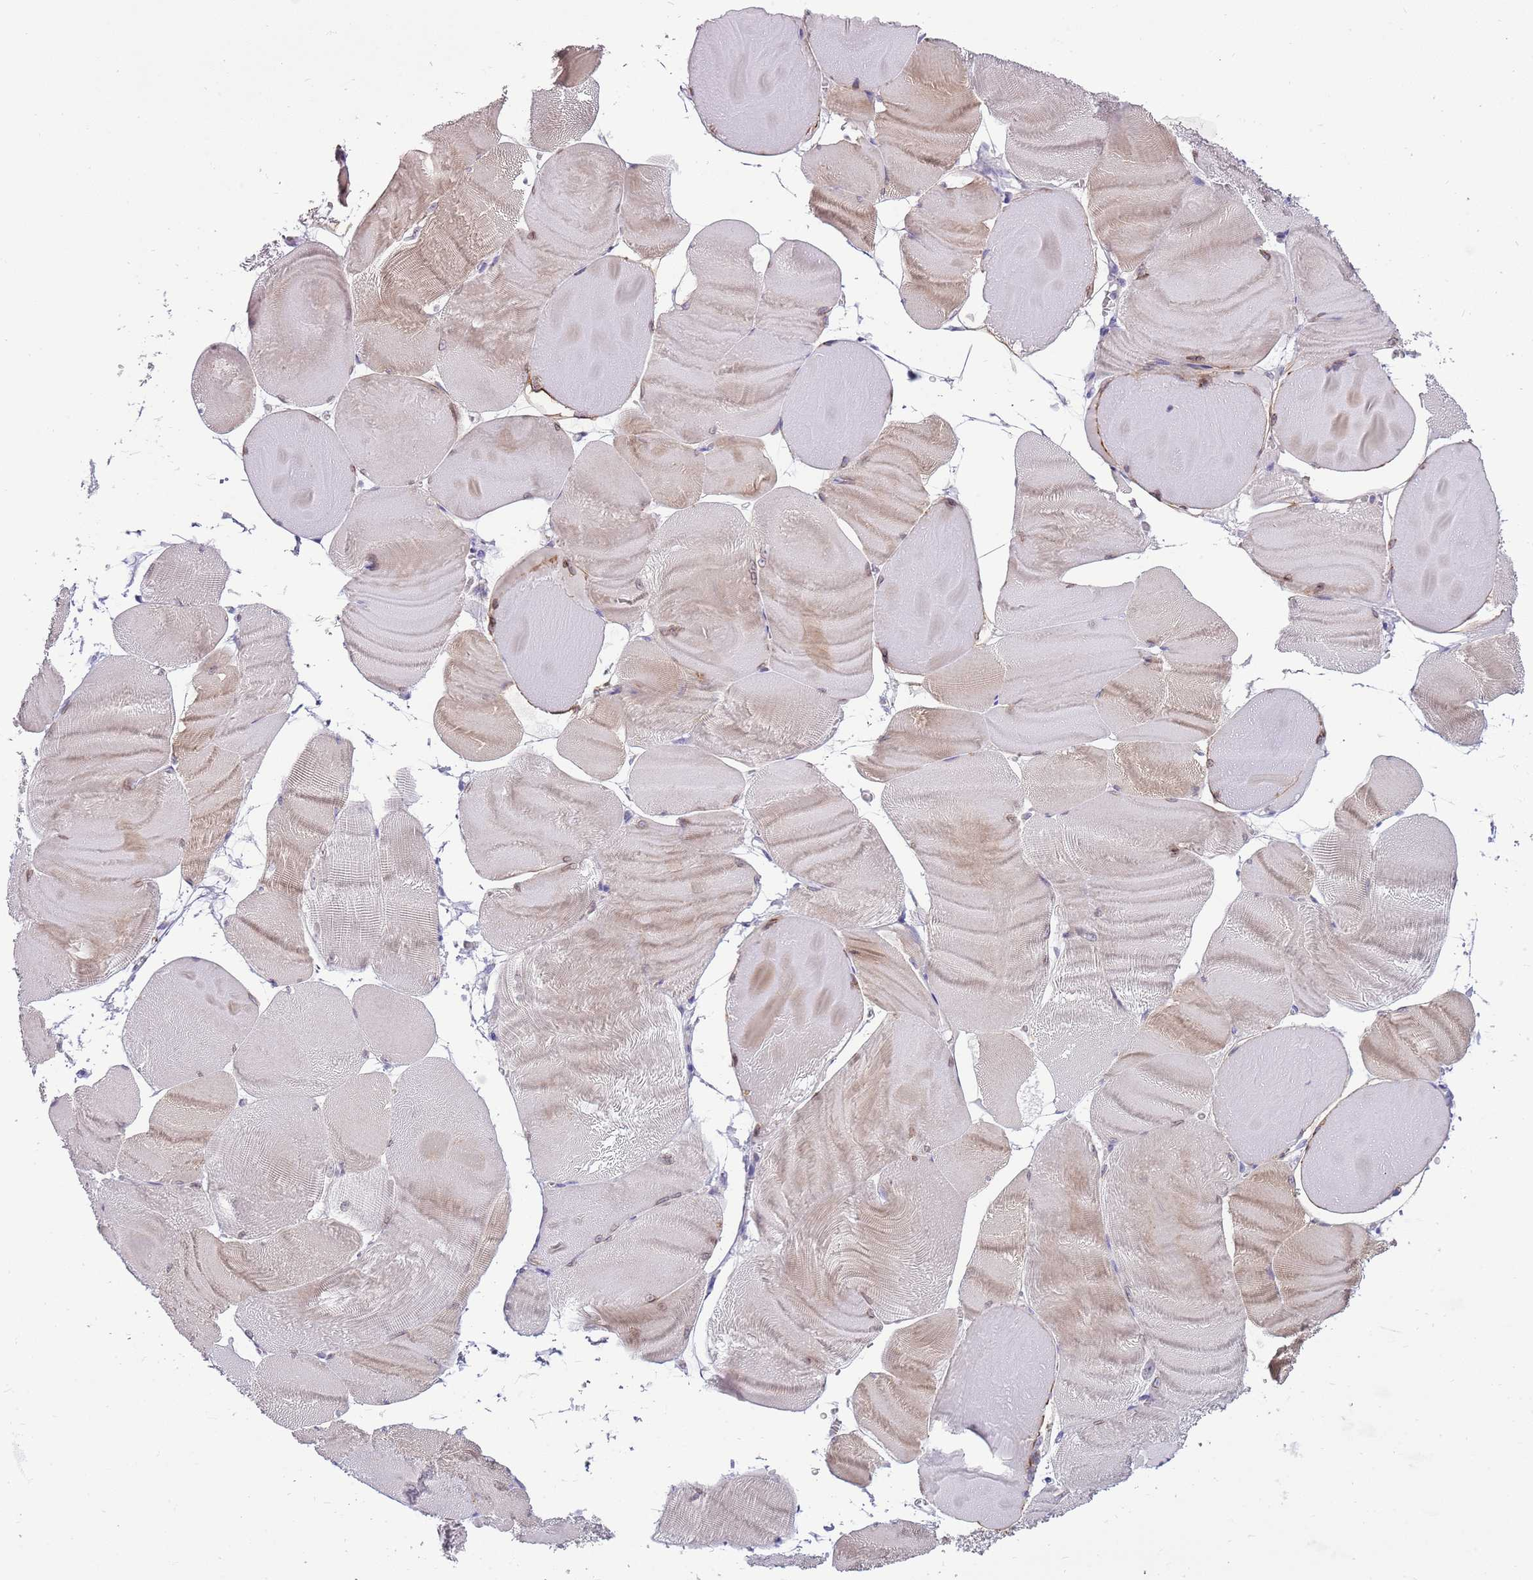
{"staining": {"intensity": "moderate", "quantity": "<25%", "location": "cytoplasmic/membranous"}, "tissue": "skeletal muscle", "cell_type": "Myocytes", "image_type": "normal", "snomed": [{"axis": "morphology", "description": "Normal tissue, NOS"}, {"axis": "morphology", "description": "Basal cell carcinoma"}, {"axis": "topography", "description": "Skeletal muscle"}], "caption": "IHC micrograph of benign skeletal muscle: skeletal muscle stained using immunohistochemistry (IHC) exhibits low levels of moderate protein expression localized specifically in the cytoplasmic/membranous of myocytes, appearing as a cytoplasmic/membranous brown color.", "gene": "DIPK1C", "patient": {"sex": "female", "age": 64}}